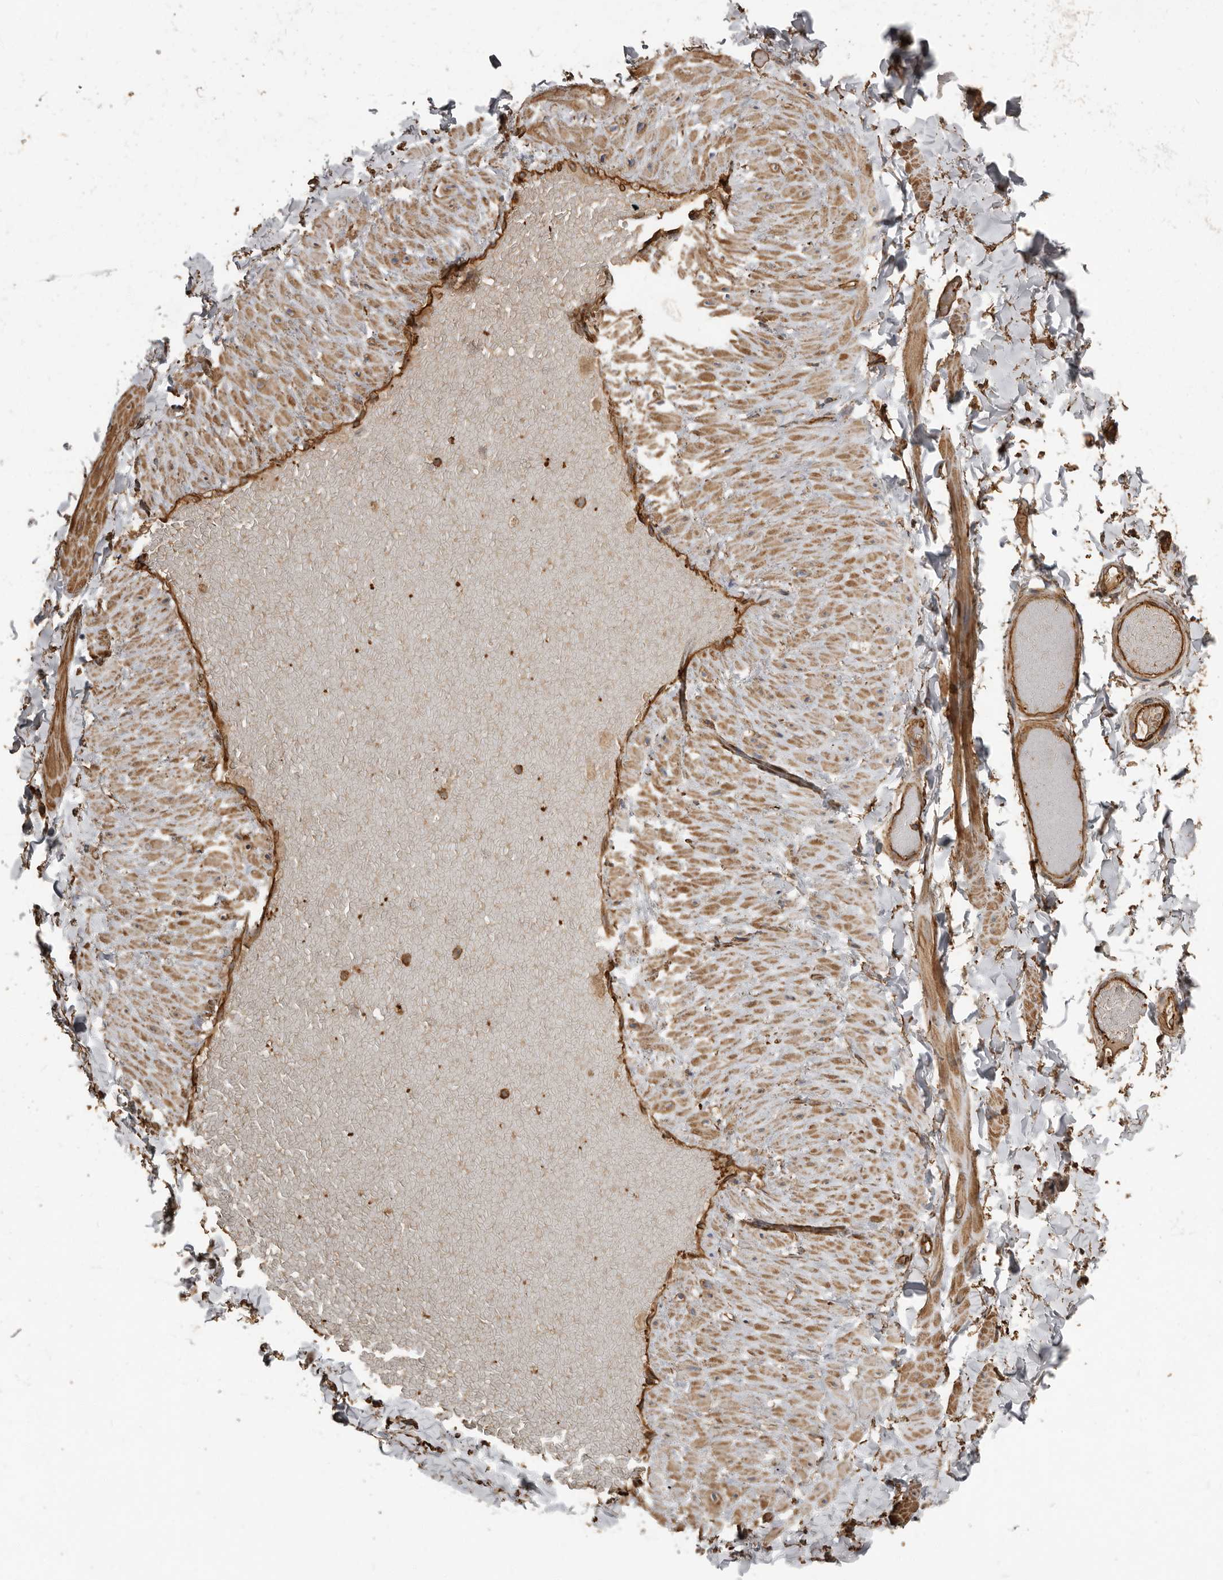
{"staining": {"intensity": "moderate", "quantity": ">75%", "location": "cytoplasmic/membranous"}, "tissue": "adipose tissue", "cell_type": "Adipocytes", "image_type": "normal", "snomed": [{"axis": "morphology", "description": "Normal tissue, NOS"}, {"axis": "topography", "description": "Adipose tissue"}, {"axis": "topography", "description": "Vascular tissue"}, {"axis": "topography", "description": "Peripheral nerve tissue"}], "caption": "A micrograph of adipose tissue stained for a protein shows moderate cytoplasmic/membranous brown staining in adipocytes. (Brightfield microscopy of DAB IHC at high magnification).", "gene": "DENND6B", "patient": {"sex": "male", "age": 25}}